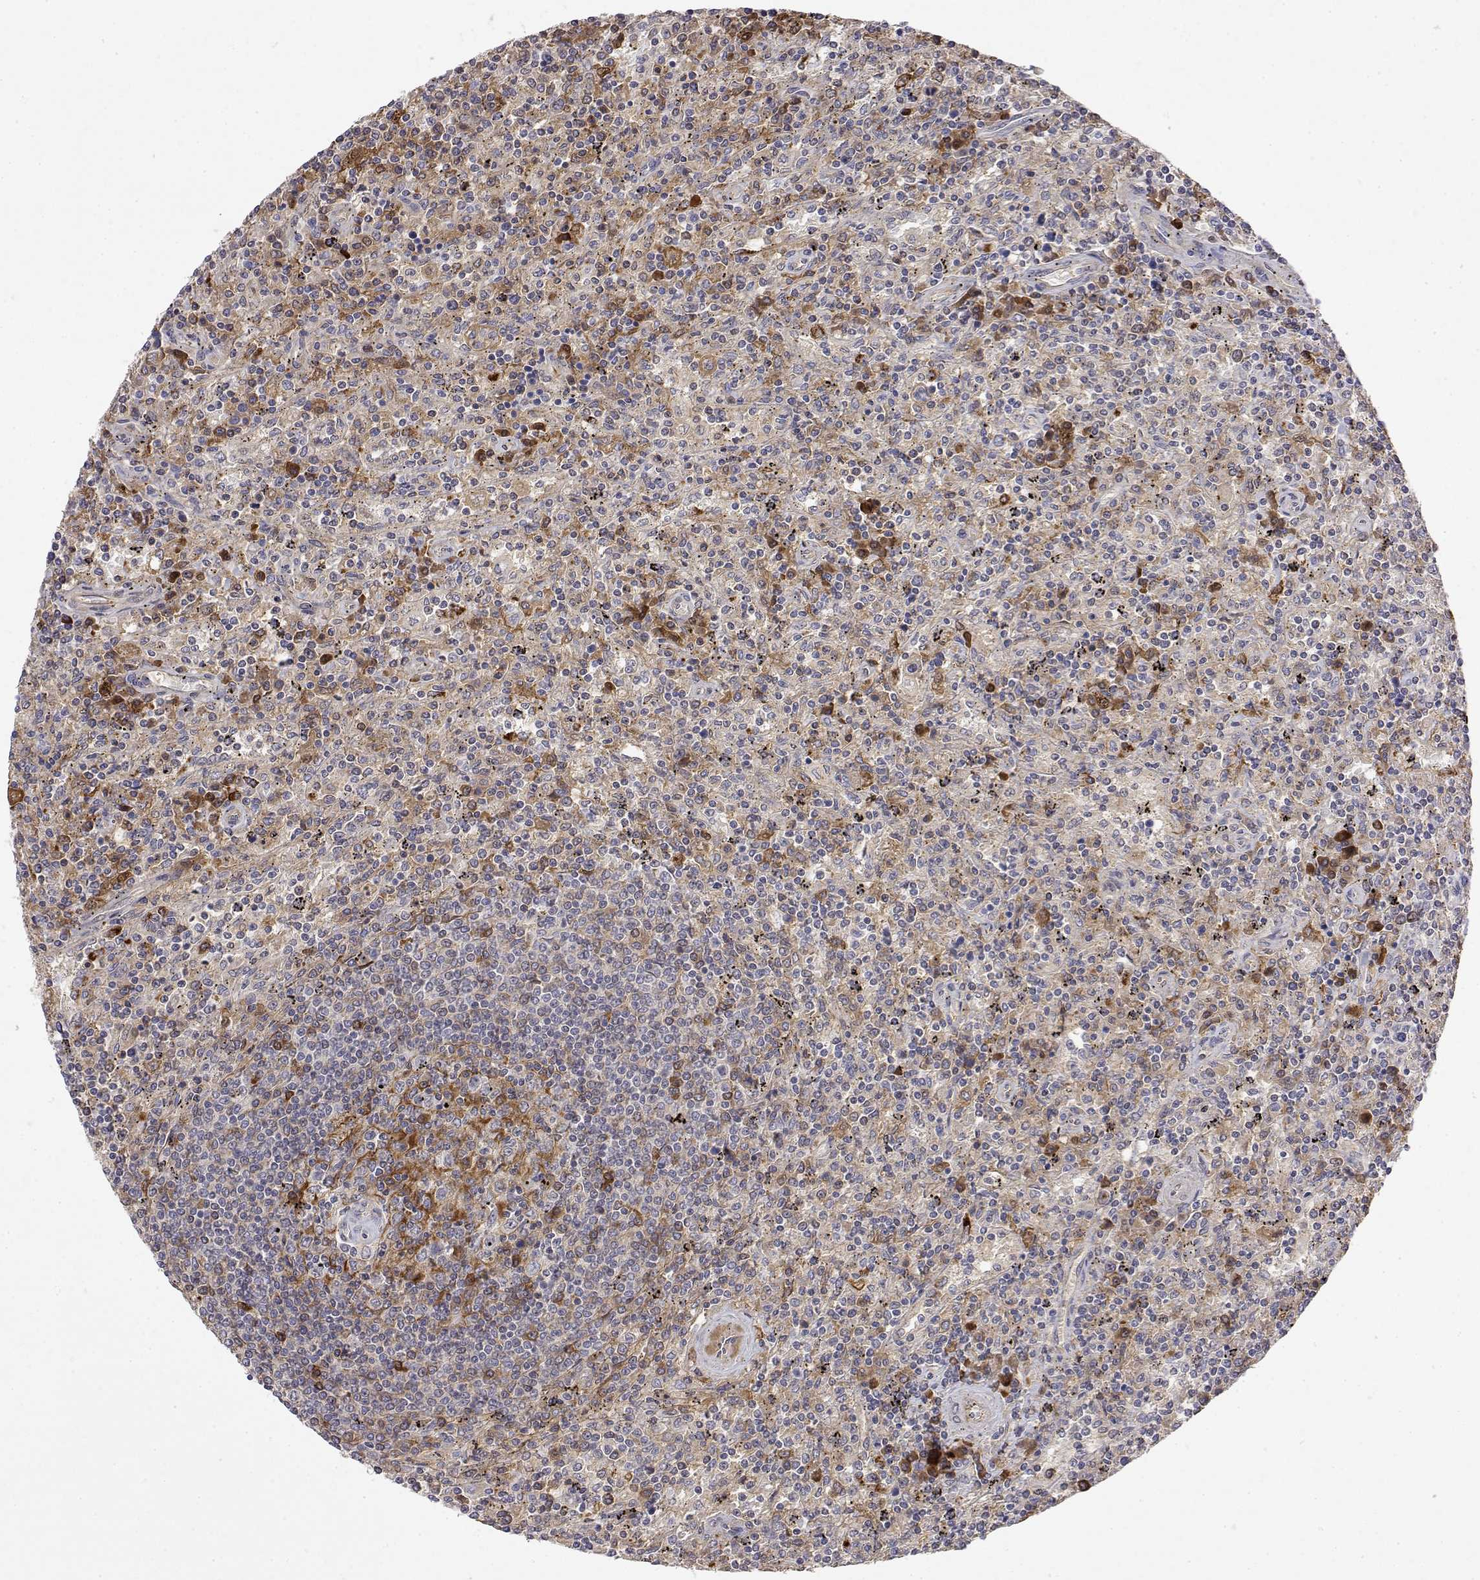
{"staining": {"intensity": "moderate", "quantity": "<25%", "location": "cytoplasmic/membranous"}, "tissue": "lymphoma", "cell_type": "Tumor cells", "image_type": "cancer", "snomed": [{"axis": "morphology", "description": "Malignant lymphoma, non-Hodgkin's type, Low grade"}, {"axis": "topography", "description": "Spleen"}], "caption": "Human lymphoma stained with a brown dye demonstrates moderate cytoplasmic/membranous positive expression in approximately <25% of tumor cells.", "gene": "IGFBP4", "patient": {"sex": "male", "age": 62}}